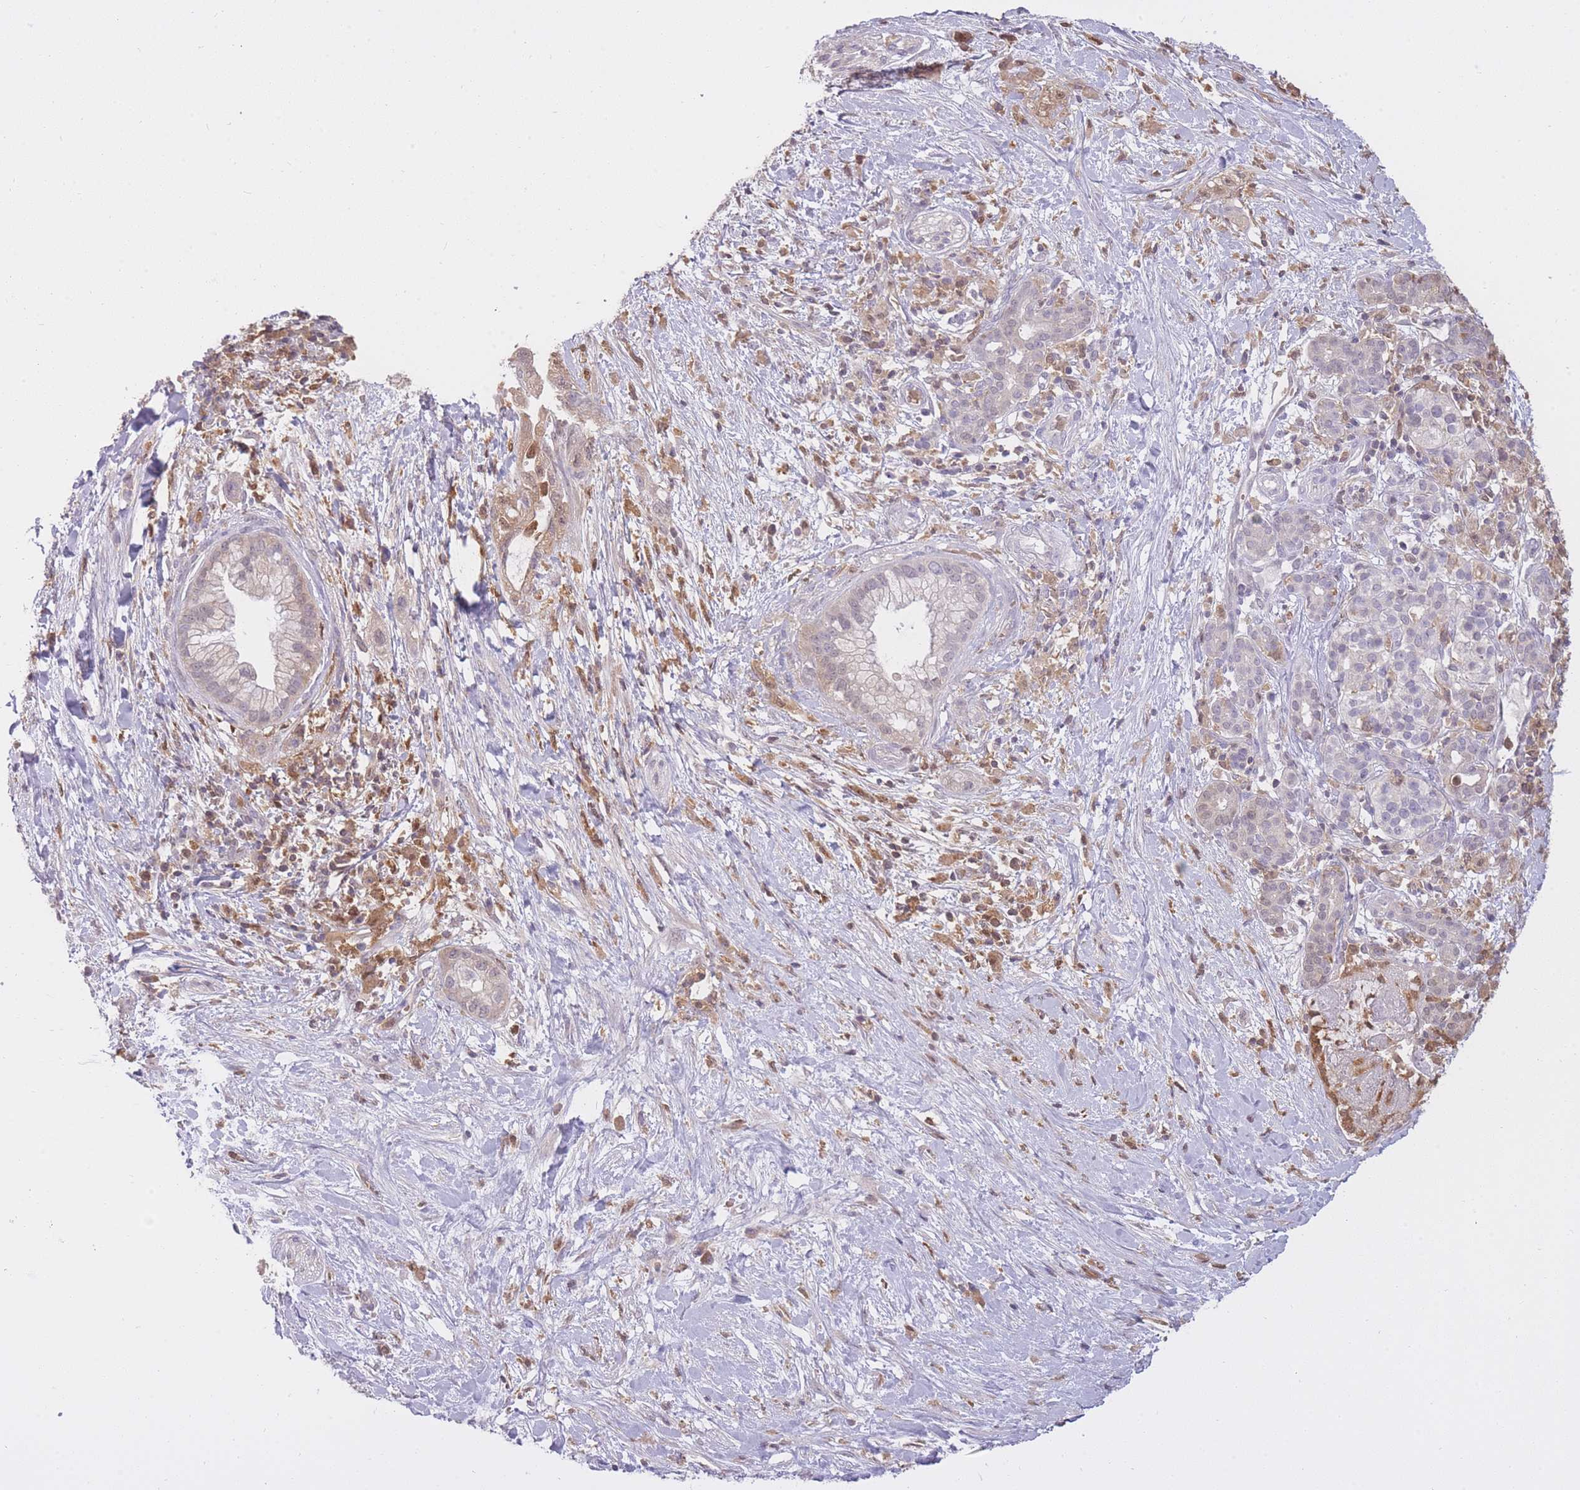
{"staining": {"intensity": "weak", "quantity": "<25%", "location": "cytoplasmic/membranous,nuclear"}, "tissue": "pancreatic cancer", "cell_type": "Tumor cells", "image_type": "cancer", "snomed": [{"axis": "morphology", "description": "Adenocarcinoma, NOS"}, {"axis": "topography", "description": "Pancreas"}], "caption": "A photomicrograph of pancreatic cancer stained for a protein shows no brown staining in tumor cells.", "gene": "CXorf38", "patient": {"sex": "male", "age": 44}}